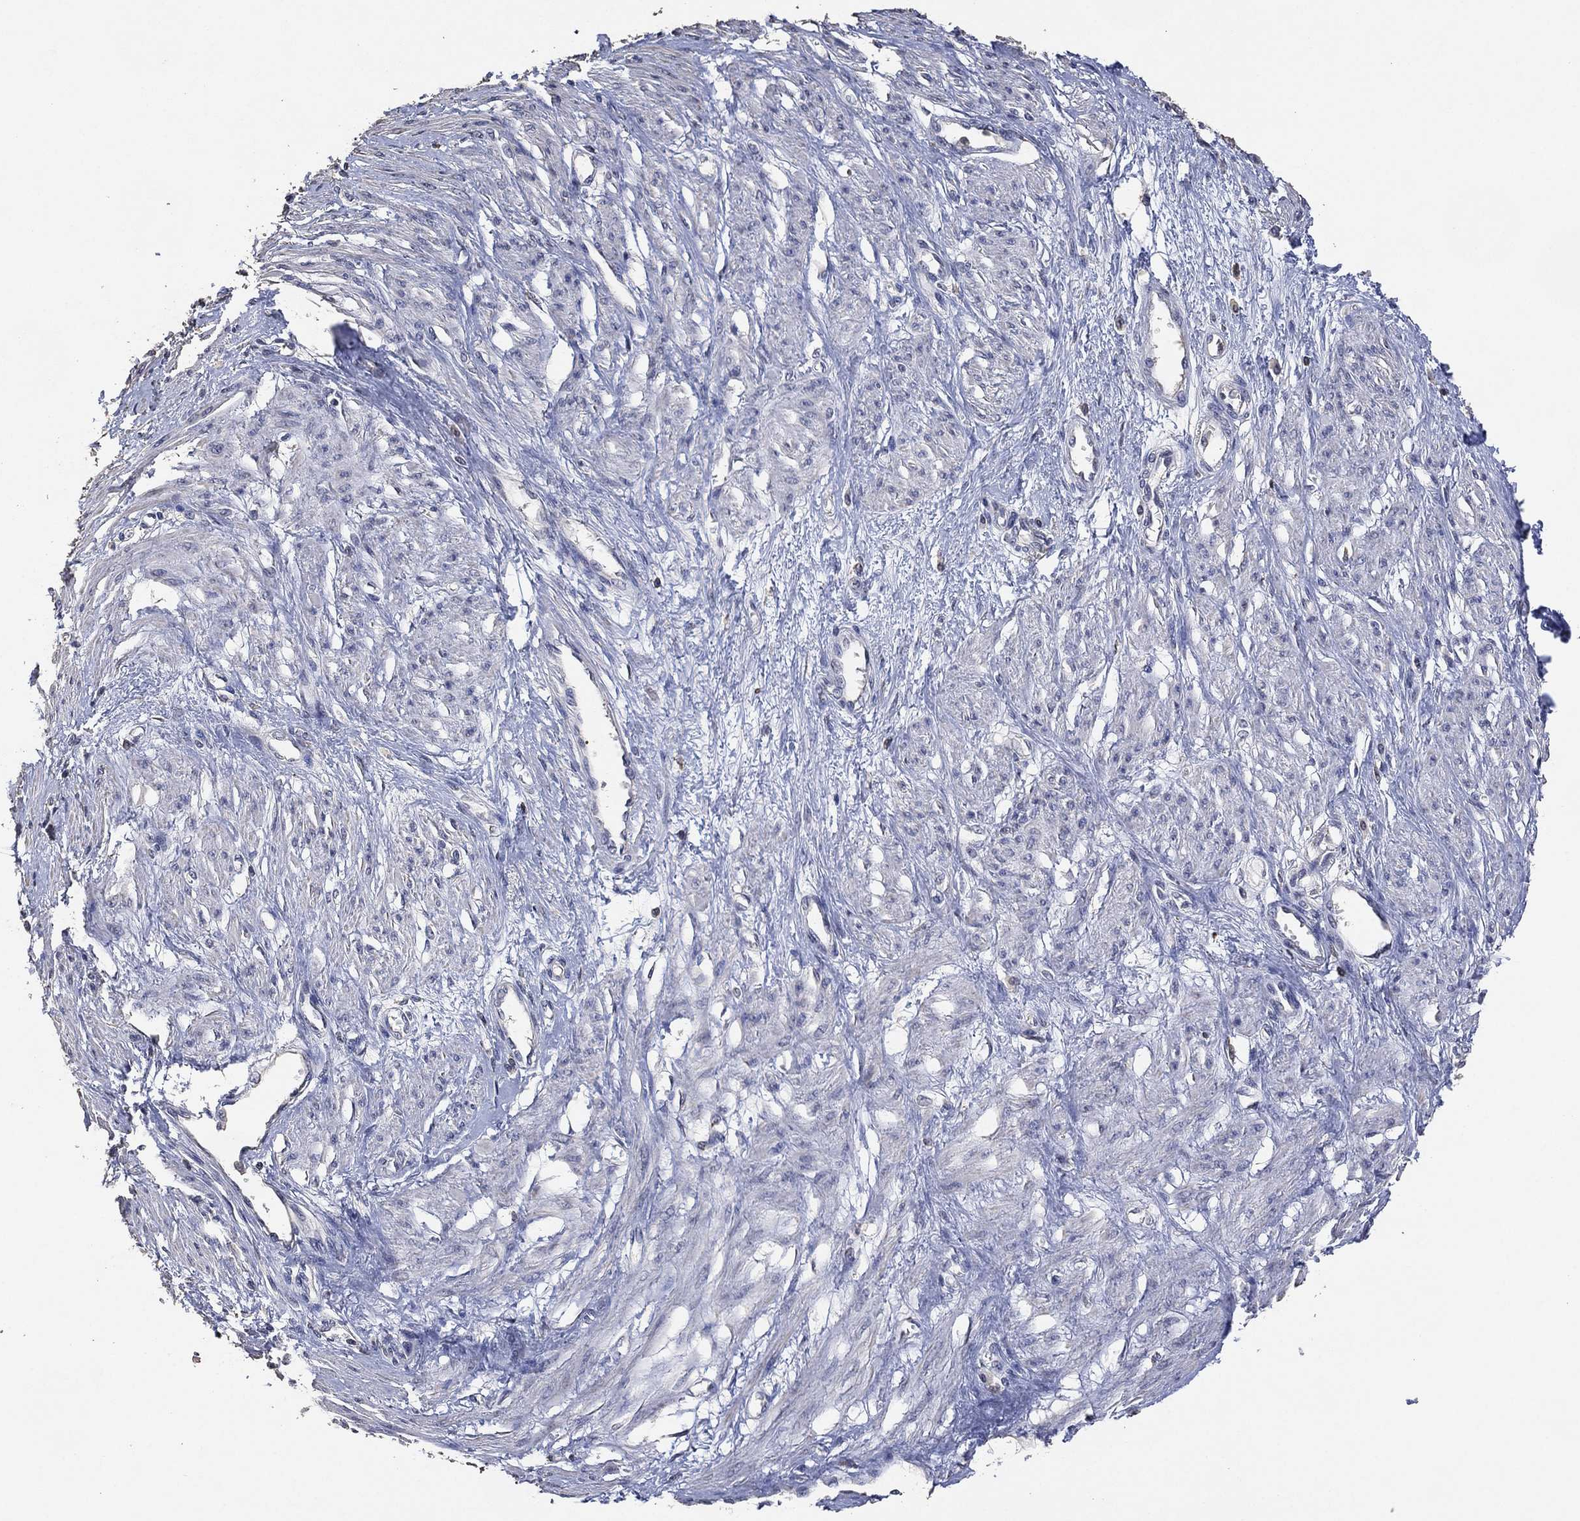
{"staining": {"intensity": "negative", "quantity": "none", "location": "none"}, "tissue": "smooth muscle", "cell_type": "Smooth muscle cells", "image_type": "normal", "snomed": [{"axis": "morphology", "description": "Normal tissue, NOS"}, {"axis": "topography", "description": "Smooth muscle"}, {"axis": "topography", "description": "Uterus"}], "caption": "Smooth muscle cells are negative for protein expression in benign human smooth muscle. Brightfield microscopy of immunohistochemistry (IHC) stained with DAB (3,3'-diaminobenzidine) (brown) and hematoxylin (blue), captured at high magnification.", "gene": "ADPRHL1", "patient": {"sex": "female", "age": 39}}